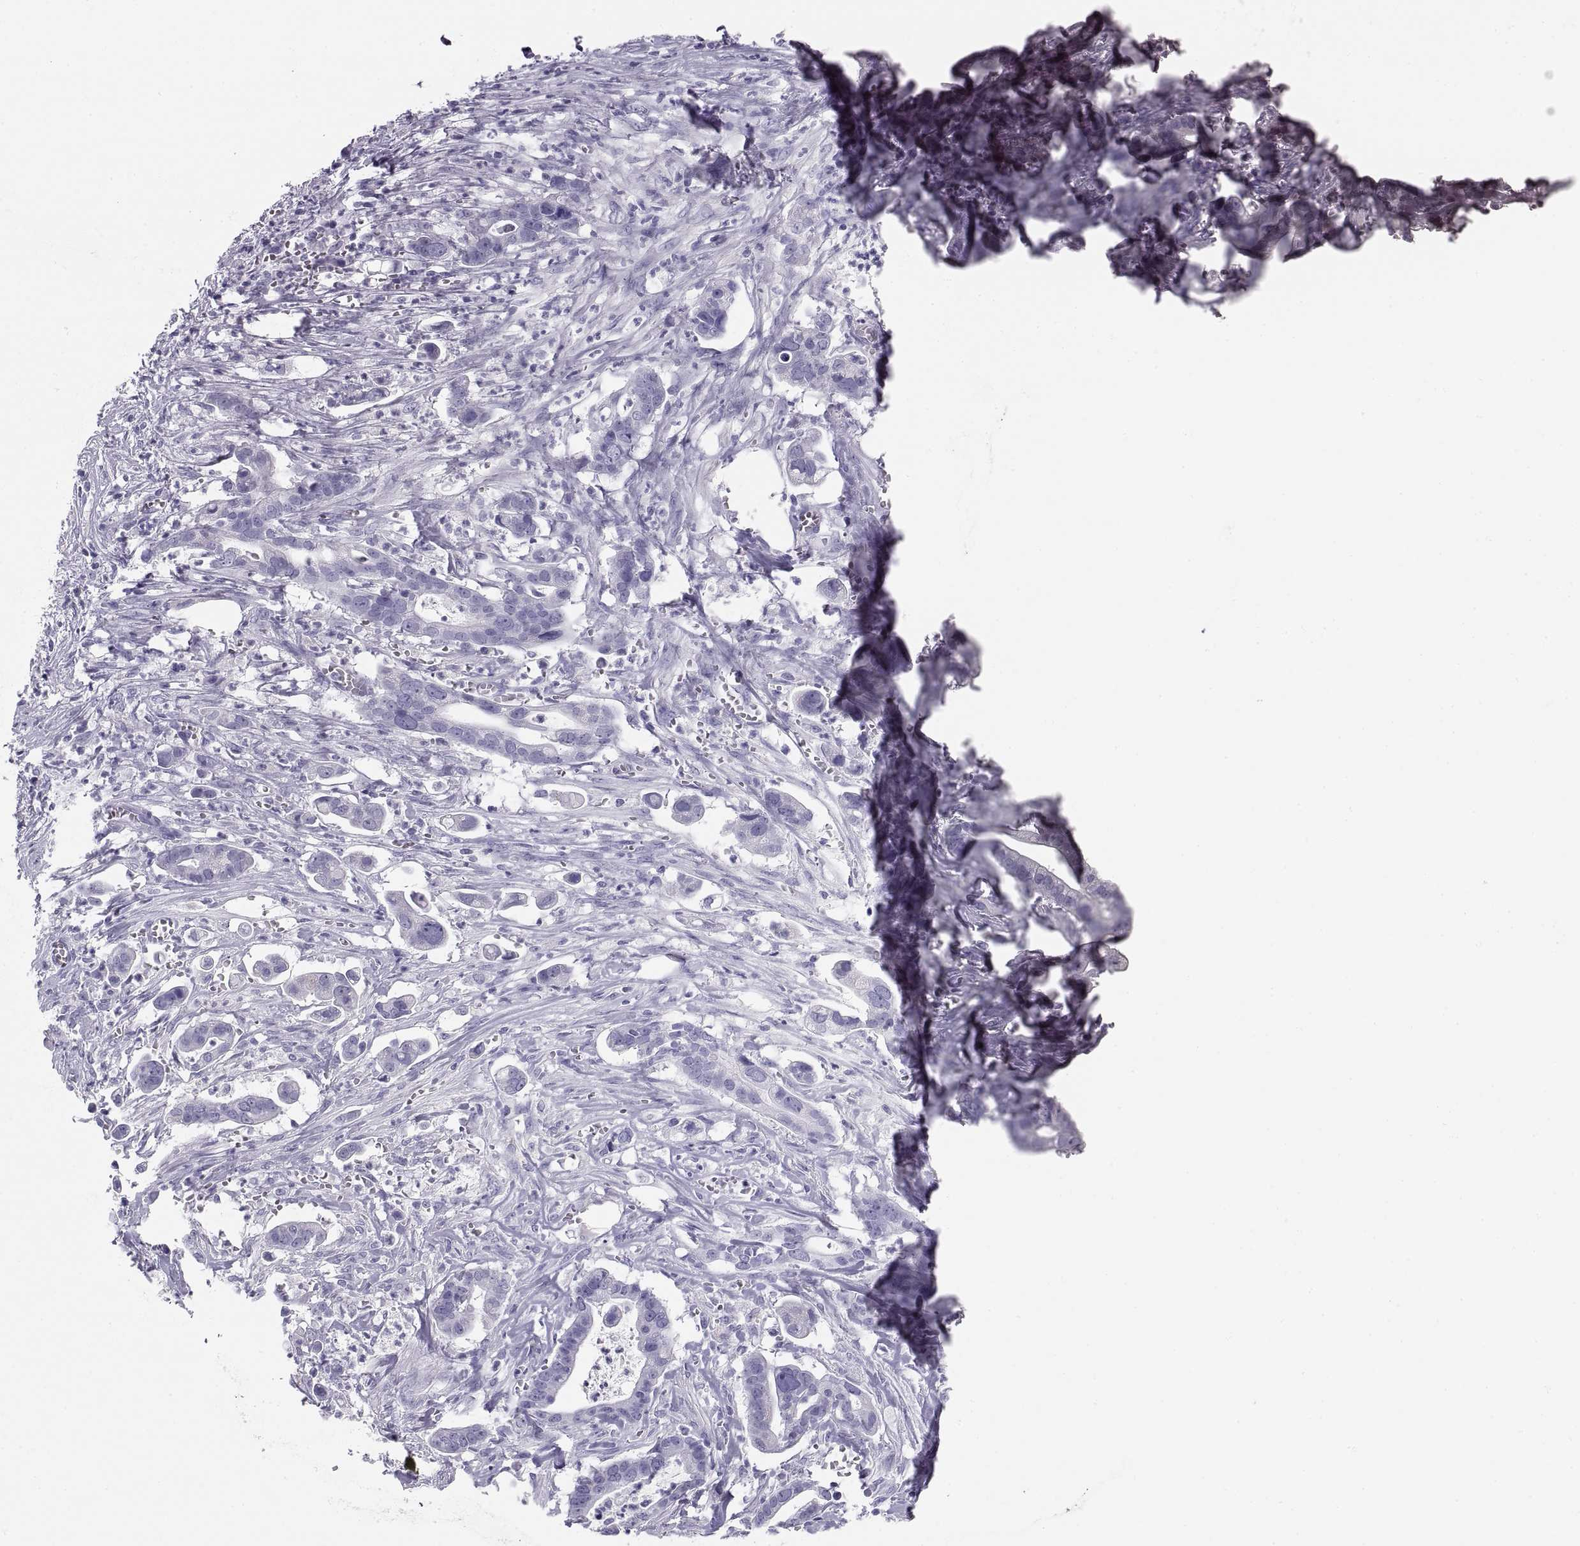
{"staining": {"intensity": "negative", "quantity": "none", "location": "none"}, "tissue": "pancreatic cancer", "cell_type": "Tumor cells", "image_type": "cancer", "snomed": [{"axis": "morphology", "description": "Adenocarcinoma, NOS"}, {"axis": "topography", "description": "Pancreas"}], "caption": "Immunohistochemical staining of adenocarcinoma (pancreatic) reveals no significant staining in tumor cells.", "gene": "PAX2", "patient": {"sex": "male", "age": 61}}